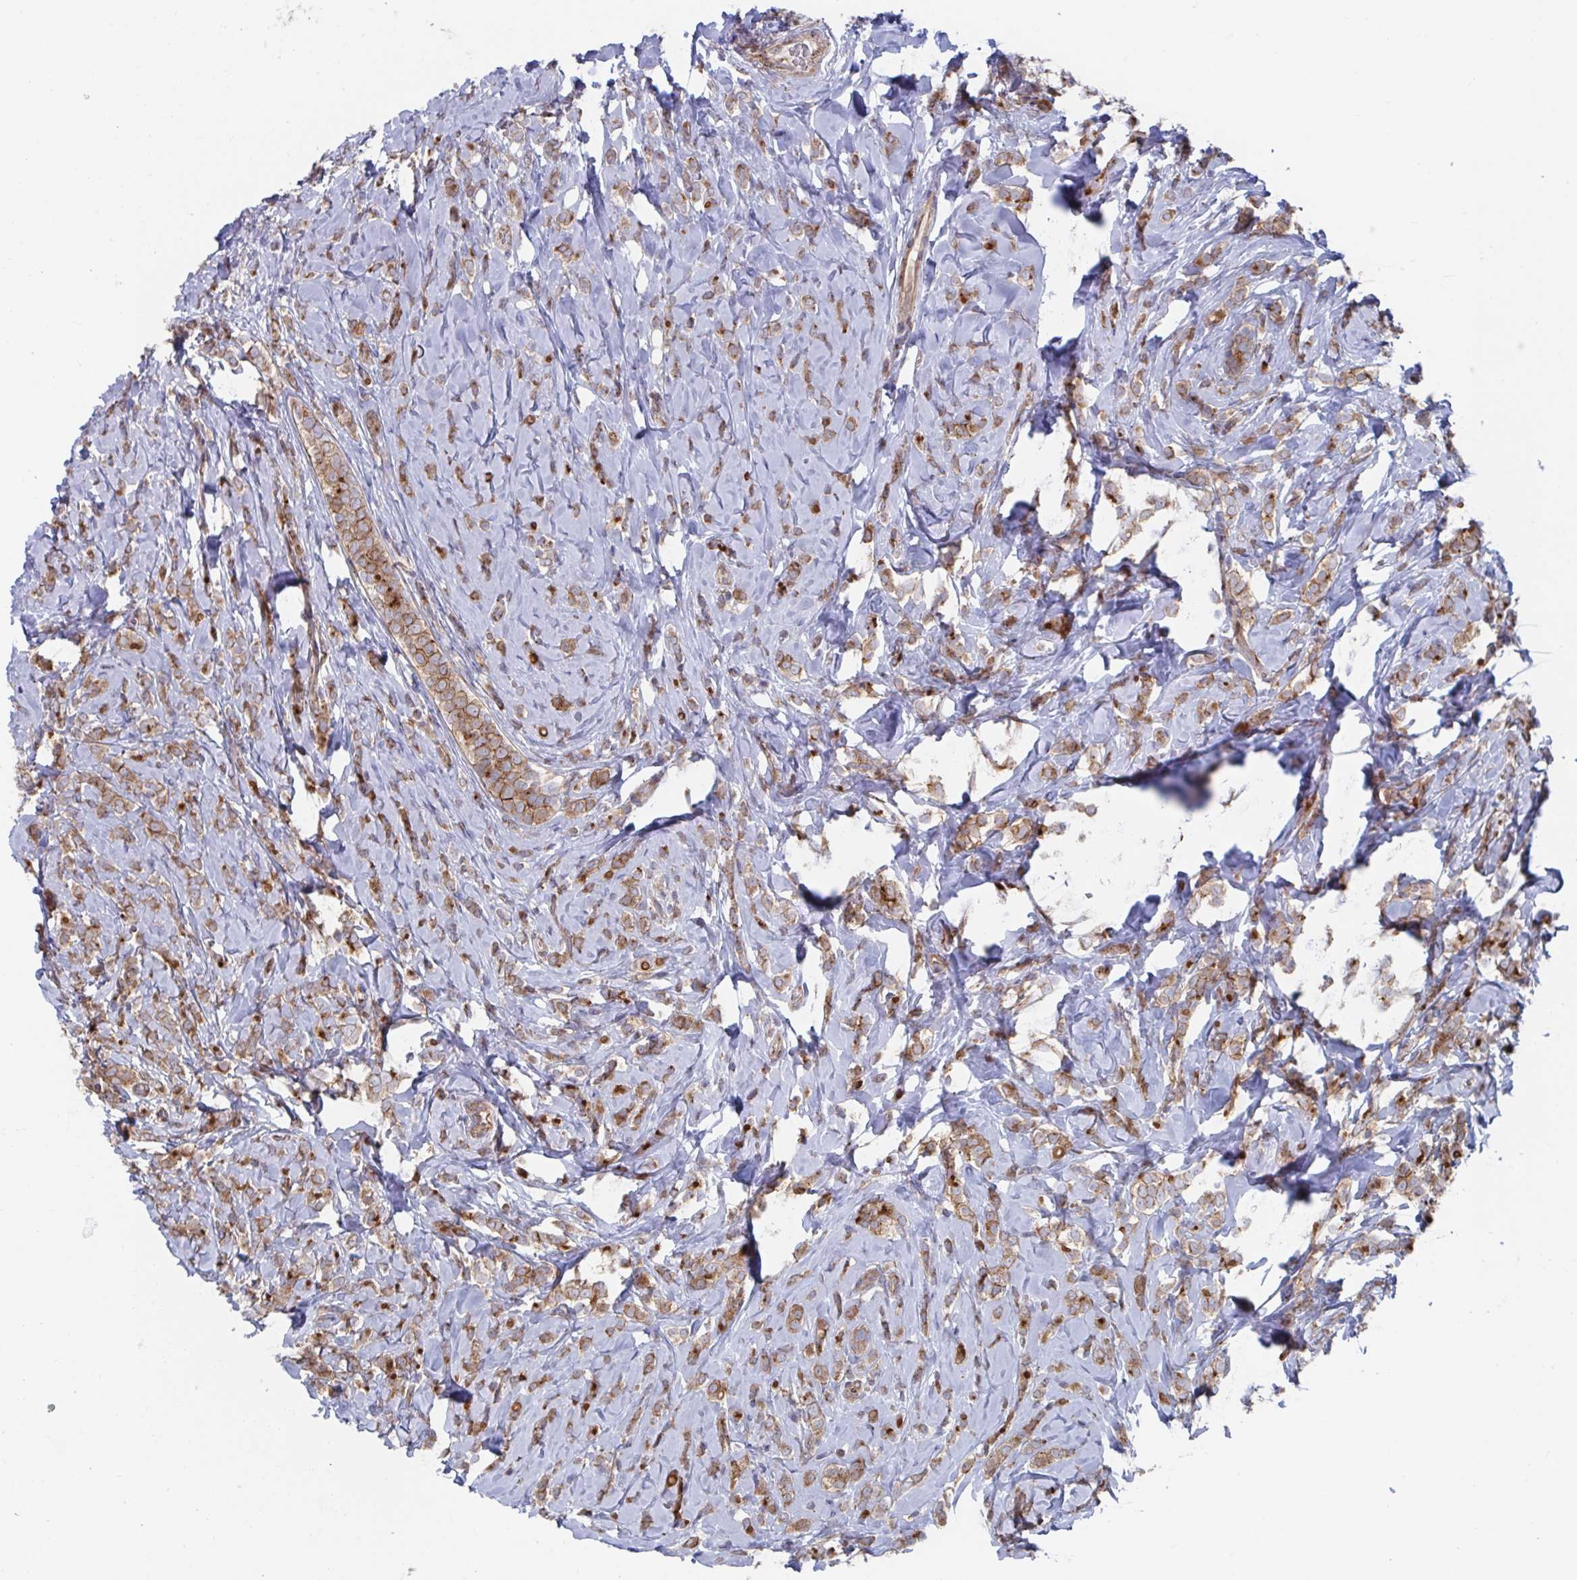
{"staining": {"intensity": "strong", "quantity": ">75%", "location": "cytoplasmic/membranous"}, "tissue": "breast cancer", "cell_type": "Tumor cells", "image_type": "cancer", "snomed": [{"axis": "morphology", "description": "Lobular carcinoma"}, {"axis": "topography", "description": "Breast"}], "caption": "The histopathology image exhibits immunohistochemical staining of breast cancer (lobular carcinoma). There is strong cytoplasmic/membranous staining is appreciated in approximately >75% of tumor cells.", "gene": "FJX1", "patient": {"sex": "female", "age": 49}}